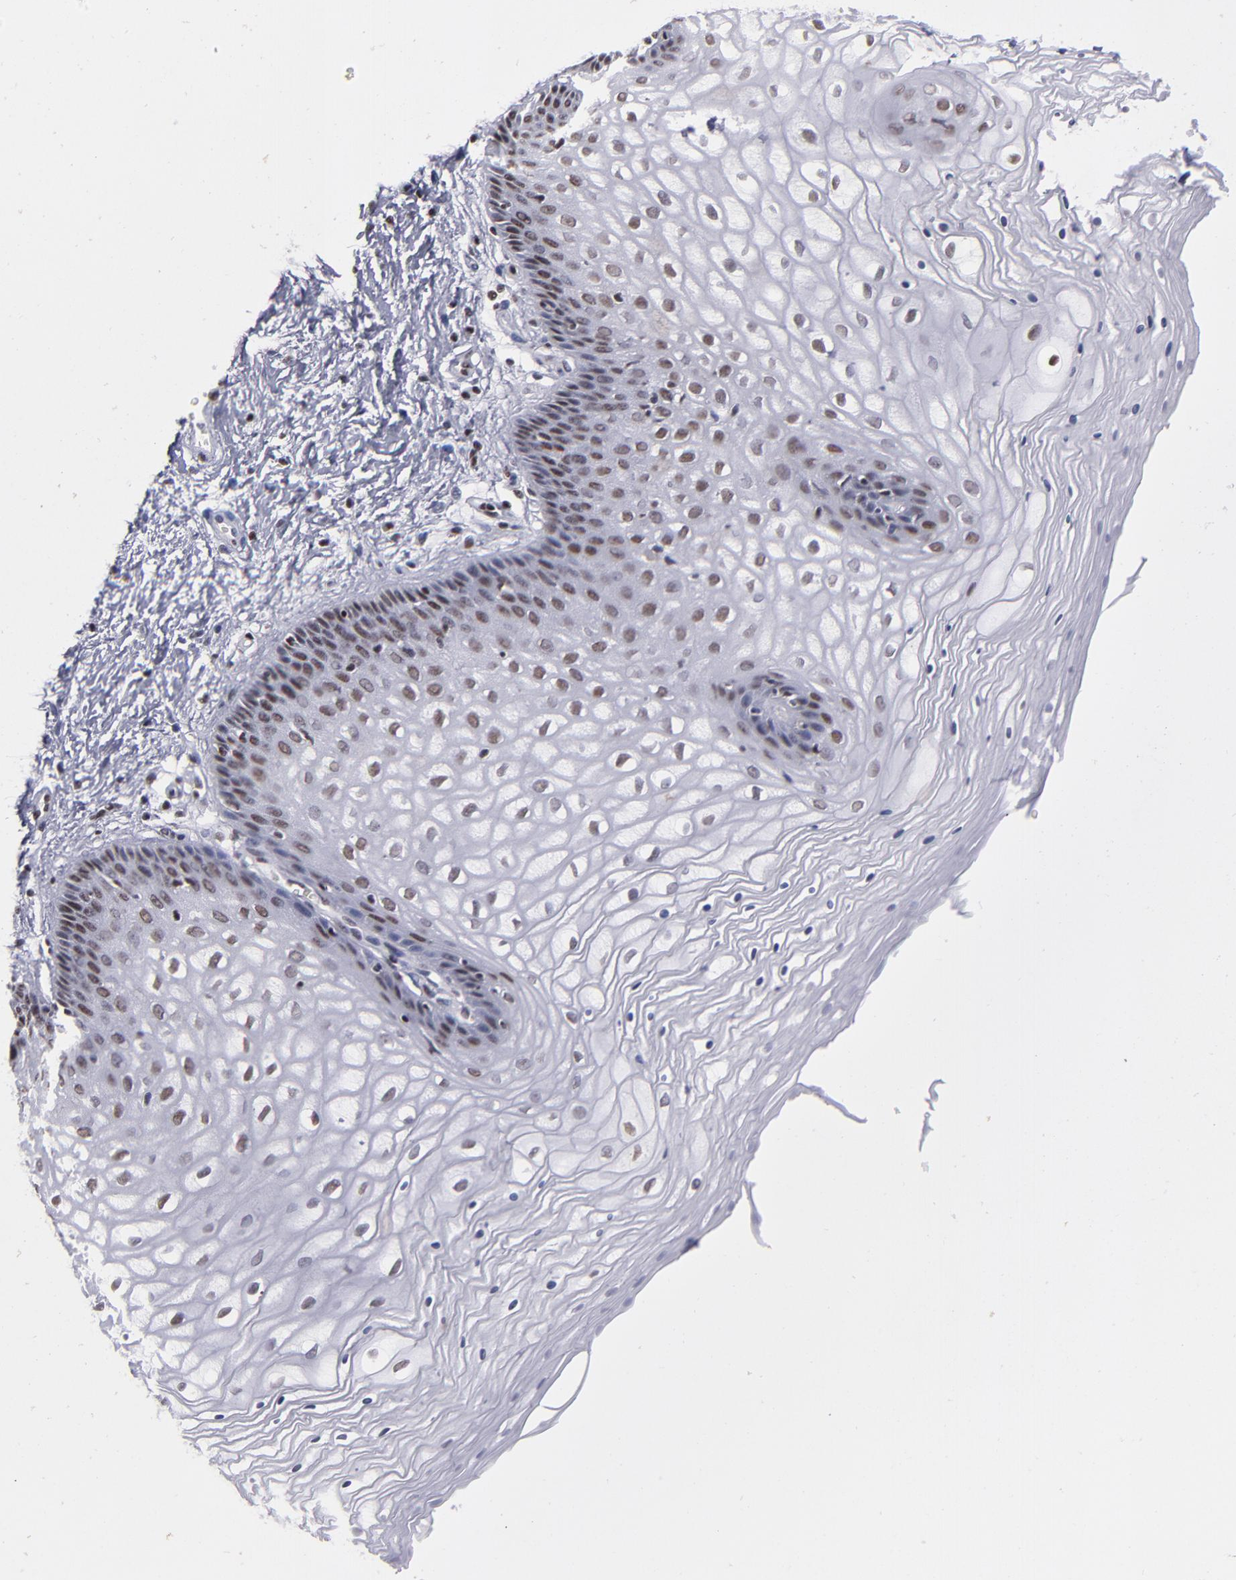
{"staining": {"intensity": "moderate", "quantity": ">75%", "location": "nuclear"}, "tissue": "vagina", "cell_type": "Squamous epithelial cells", "image_type": "normal", "snomed": [{"axis": "morphology", "description": "Normal tissue, NOS"}, {"axis": "topography", "description": "Vagina"}], "caption": "Immunohistochemical staining of unremarkable human vagina demonstrates >75% levels of moderate nuclear protein expression in approximately >75% of squamous epithelial cells. The staining was performed using DAB, with brown indicating positive protein expression. Nuclei are stained blue with hematoxylin.", "gene": "TERF2", "patient": {"sex": "female", "age": 34}}